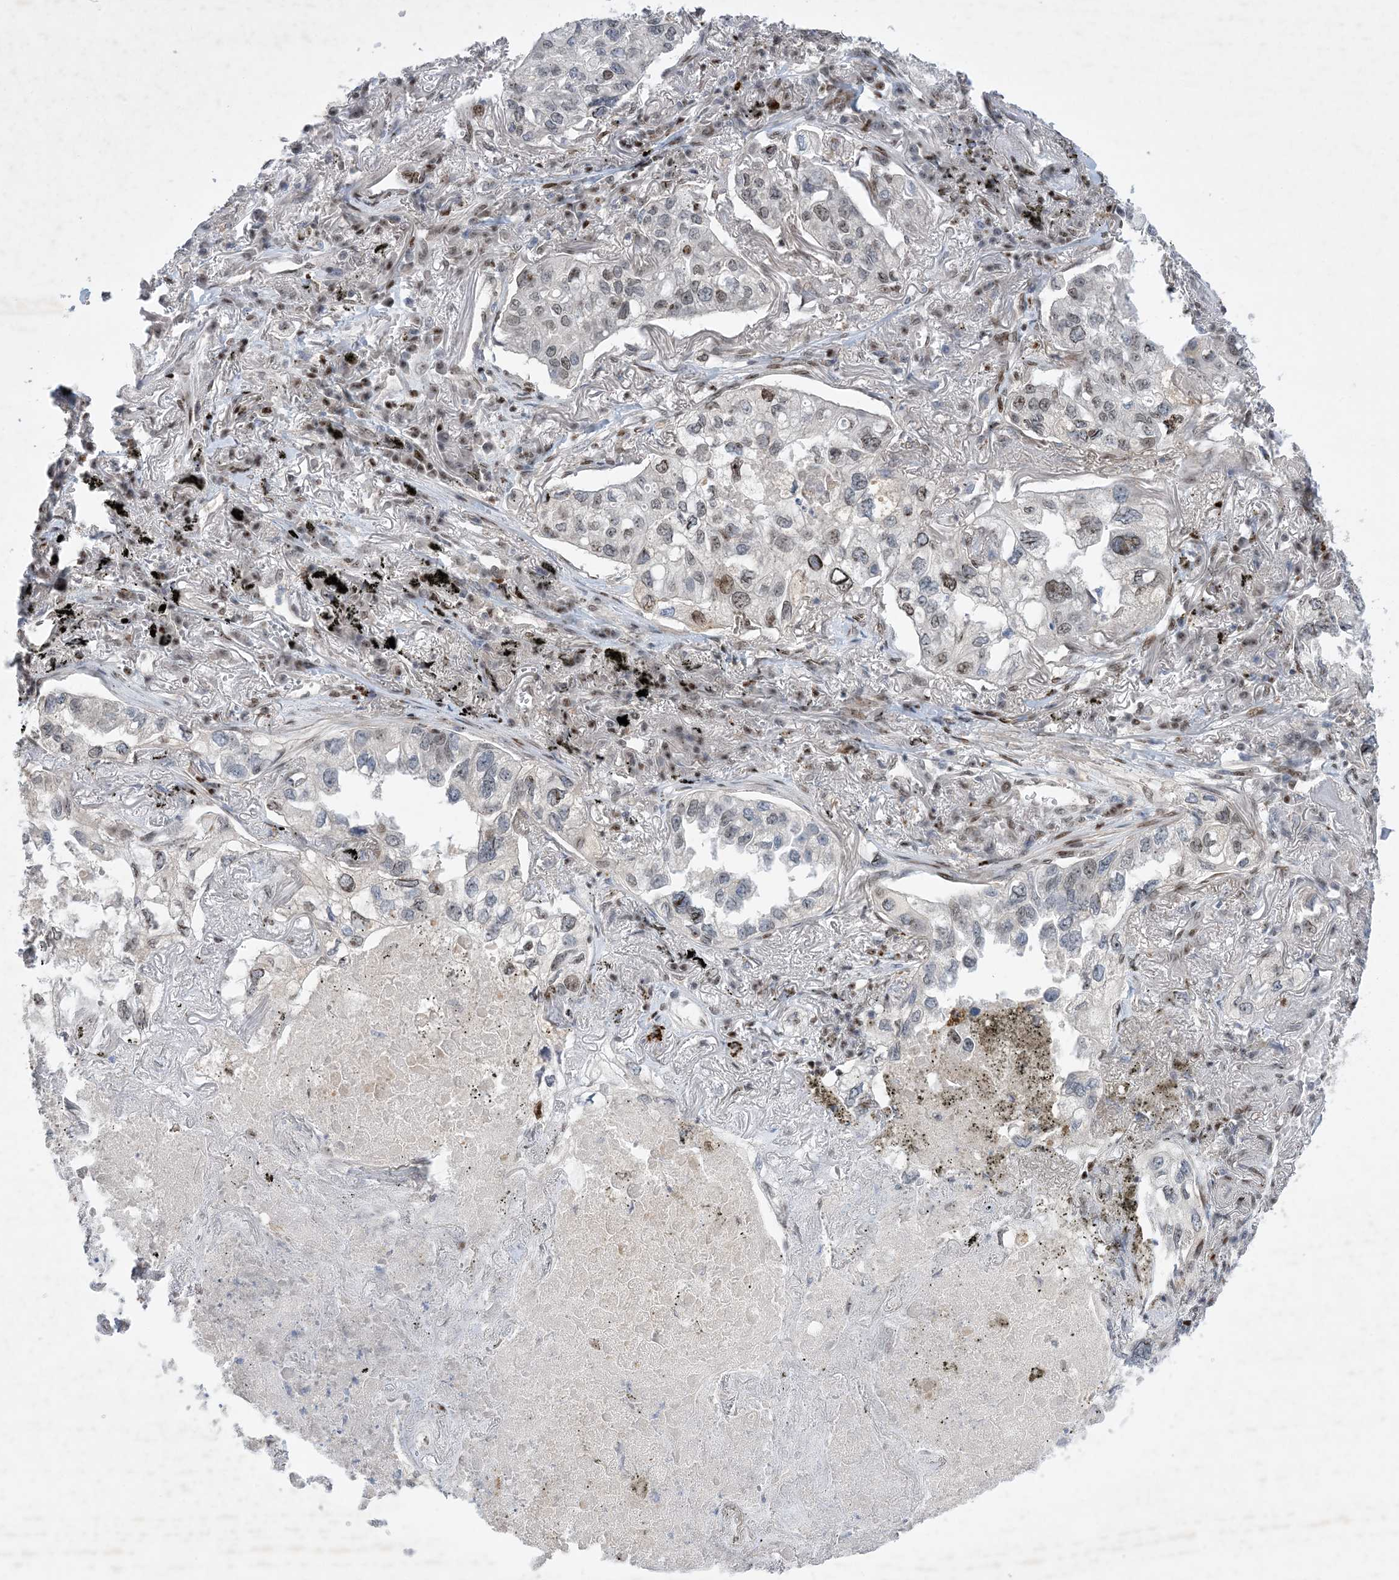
{"staining": {"intensity": "moderate", "quantity": "<25%", "location": "nuclear"}, "tissue": "lung cancer", "cell_type": "Tumor cells", "image_type": "cancer", "snomed": [{"axis": "morphology", "description": "Adenocarcinoma, NOS"}, {"axis": "topography", "description": "Lung"}], "caption": "This is an image of immunohistochemistry (IHC) staining of lung adenocarcinoma, which shows moderate positivity in the nuclear of tumor cells.", "gene": "TSPYL1", "patient": {"sex": "male", "age": 65}}